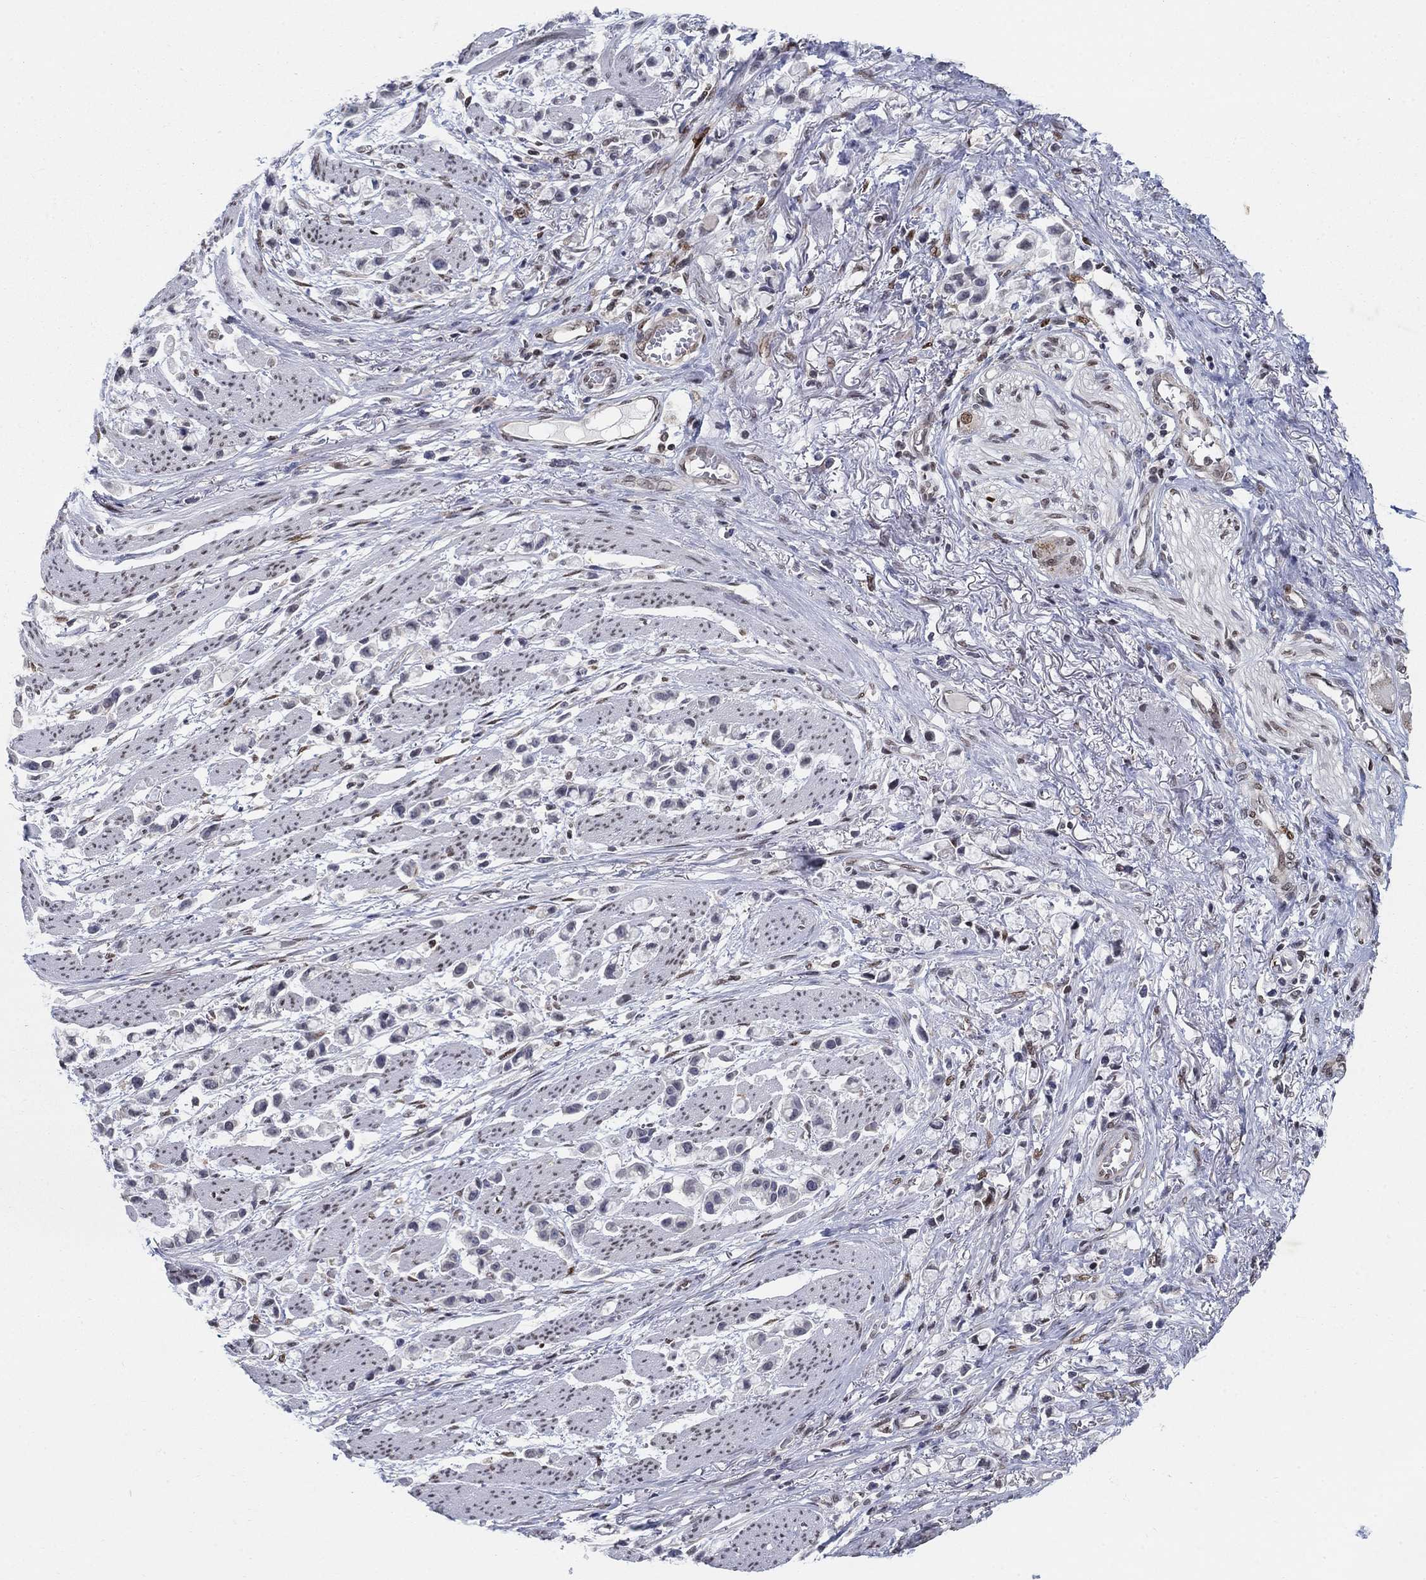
{"staining": {"intensity": "negative", "quantity": "none", "location": "none"}, "tissue": "stomach cancer", "cell_type": "Tumor cells", "image_type": "cancer", "snomed": [{"axis": "morphology", "description": "Adenocarcinoma, NOS"}, {"axis": "topography", "description": "Stomach"}], "caption": "Tumor cells show no significant protein expression in adenocarcinoma (stomach). Brightfield microscopy of immunohistochemistry (IHC) stained with DAB (brown) and hematoxylin (blue), captured at high magnification.", "gene": "CENPE", "patient": {"sex": "female", "age": 81}}